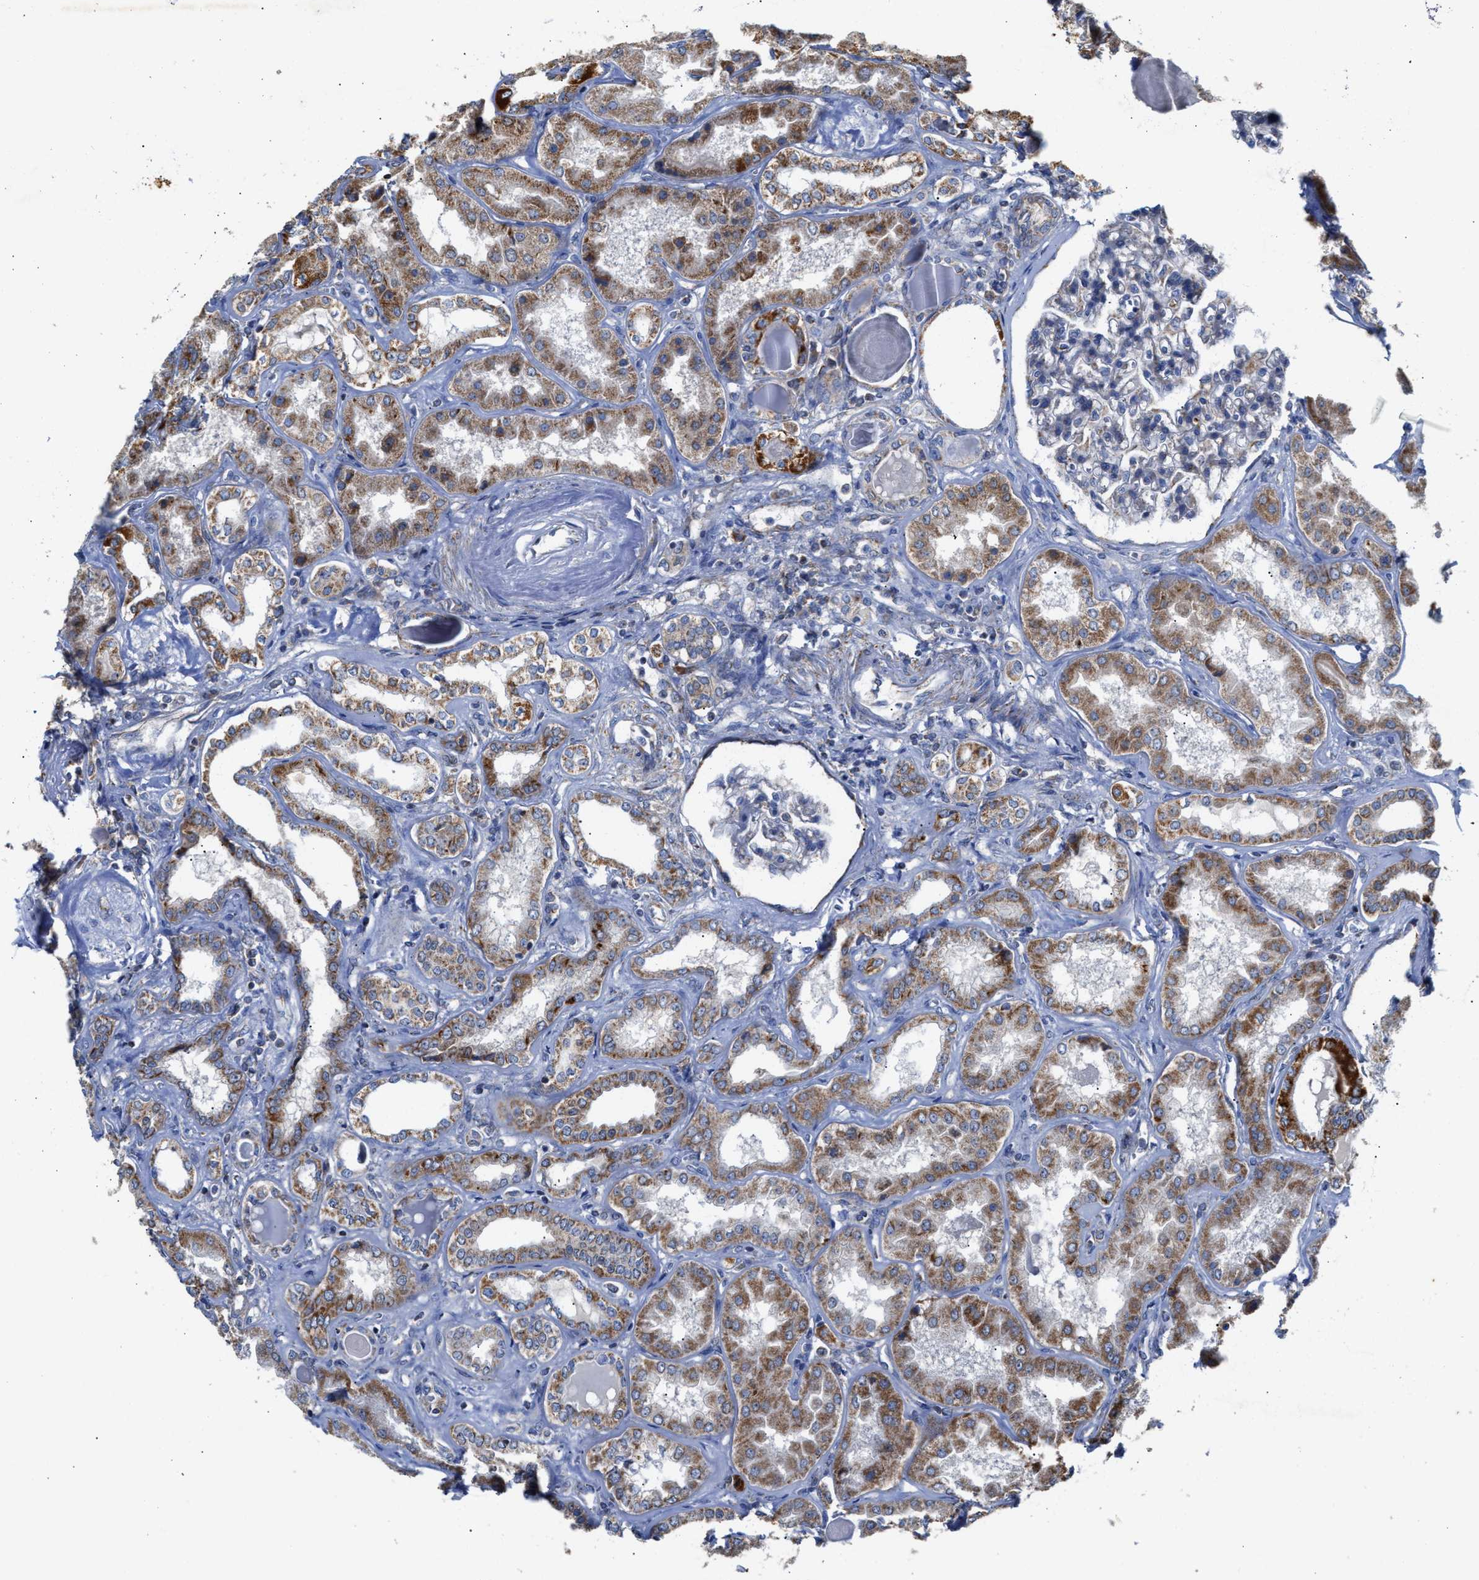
{"staining": {"intensity": "moderate", "quantity": "<25%", "location": "cytoplasmic/membranous"}, "tissue": "kidney", "cell_type": "Cells in glomeruli", "image_type": "normal", "snomed": [{"axis": "morphology", "description": "Normal tissue, NOS"}, {"axis": "topography", "description": "Kidney"}], "caption": "Immunohistochemical staining of benign human kidney demonstrates low levels of moderate cytoplasmic/membranous expression in about <25% of cells in glomeruli. (Stains: DAB (3,3'-diaminobenzidine) in brown, nuclei in blue, Microscopy: brightfield microscopy at high magnification).", "gene": "MECR", "patient": {"sex": "female", "age": 56}}